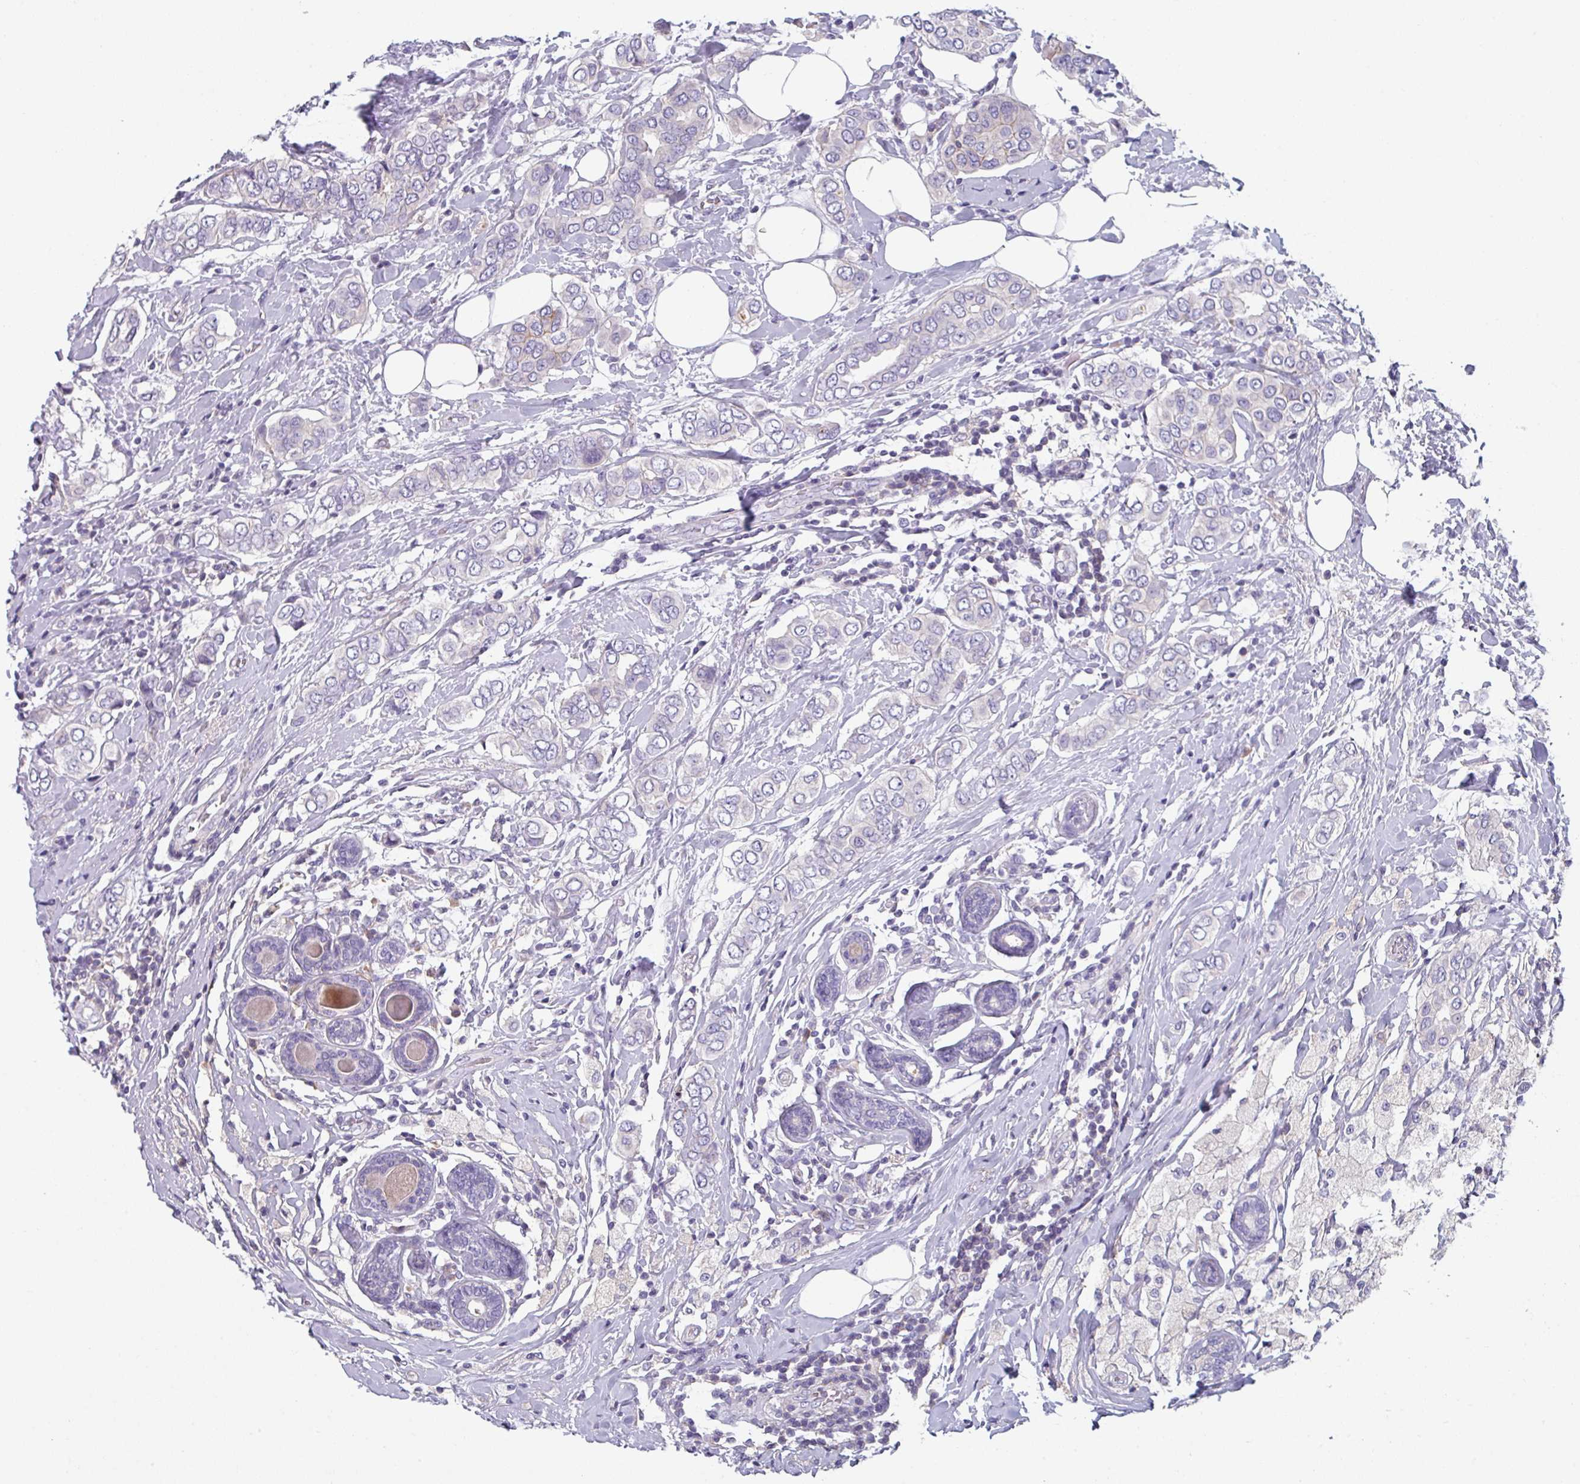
{"staining": {"intensity": "negative", "quantity": "none", "location": "none"}, "tissue": "breast cancer", "cell_type": "Tumor cells", "image_type": "cancer", "snomed": [{"axis": "morphology", "description": "Lobular carcinoma"}, {"axis": "topography", "description": "Breast"}], "caption": "An IHC histopathology image of breast cancer is shown. There is no staining in tumor cells of breast cancer.", "gene": "TMEM132A", "patient": {"sex": "female", "age": 51}}